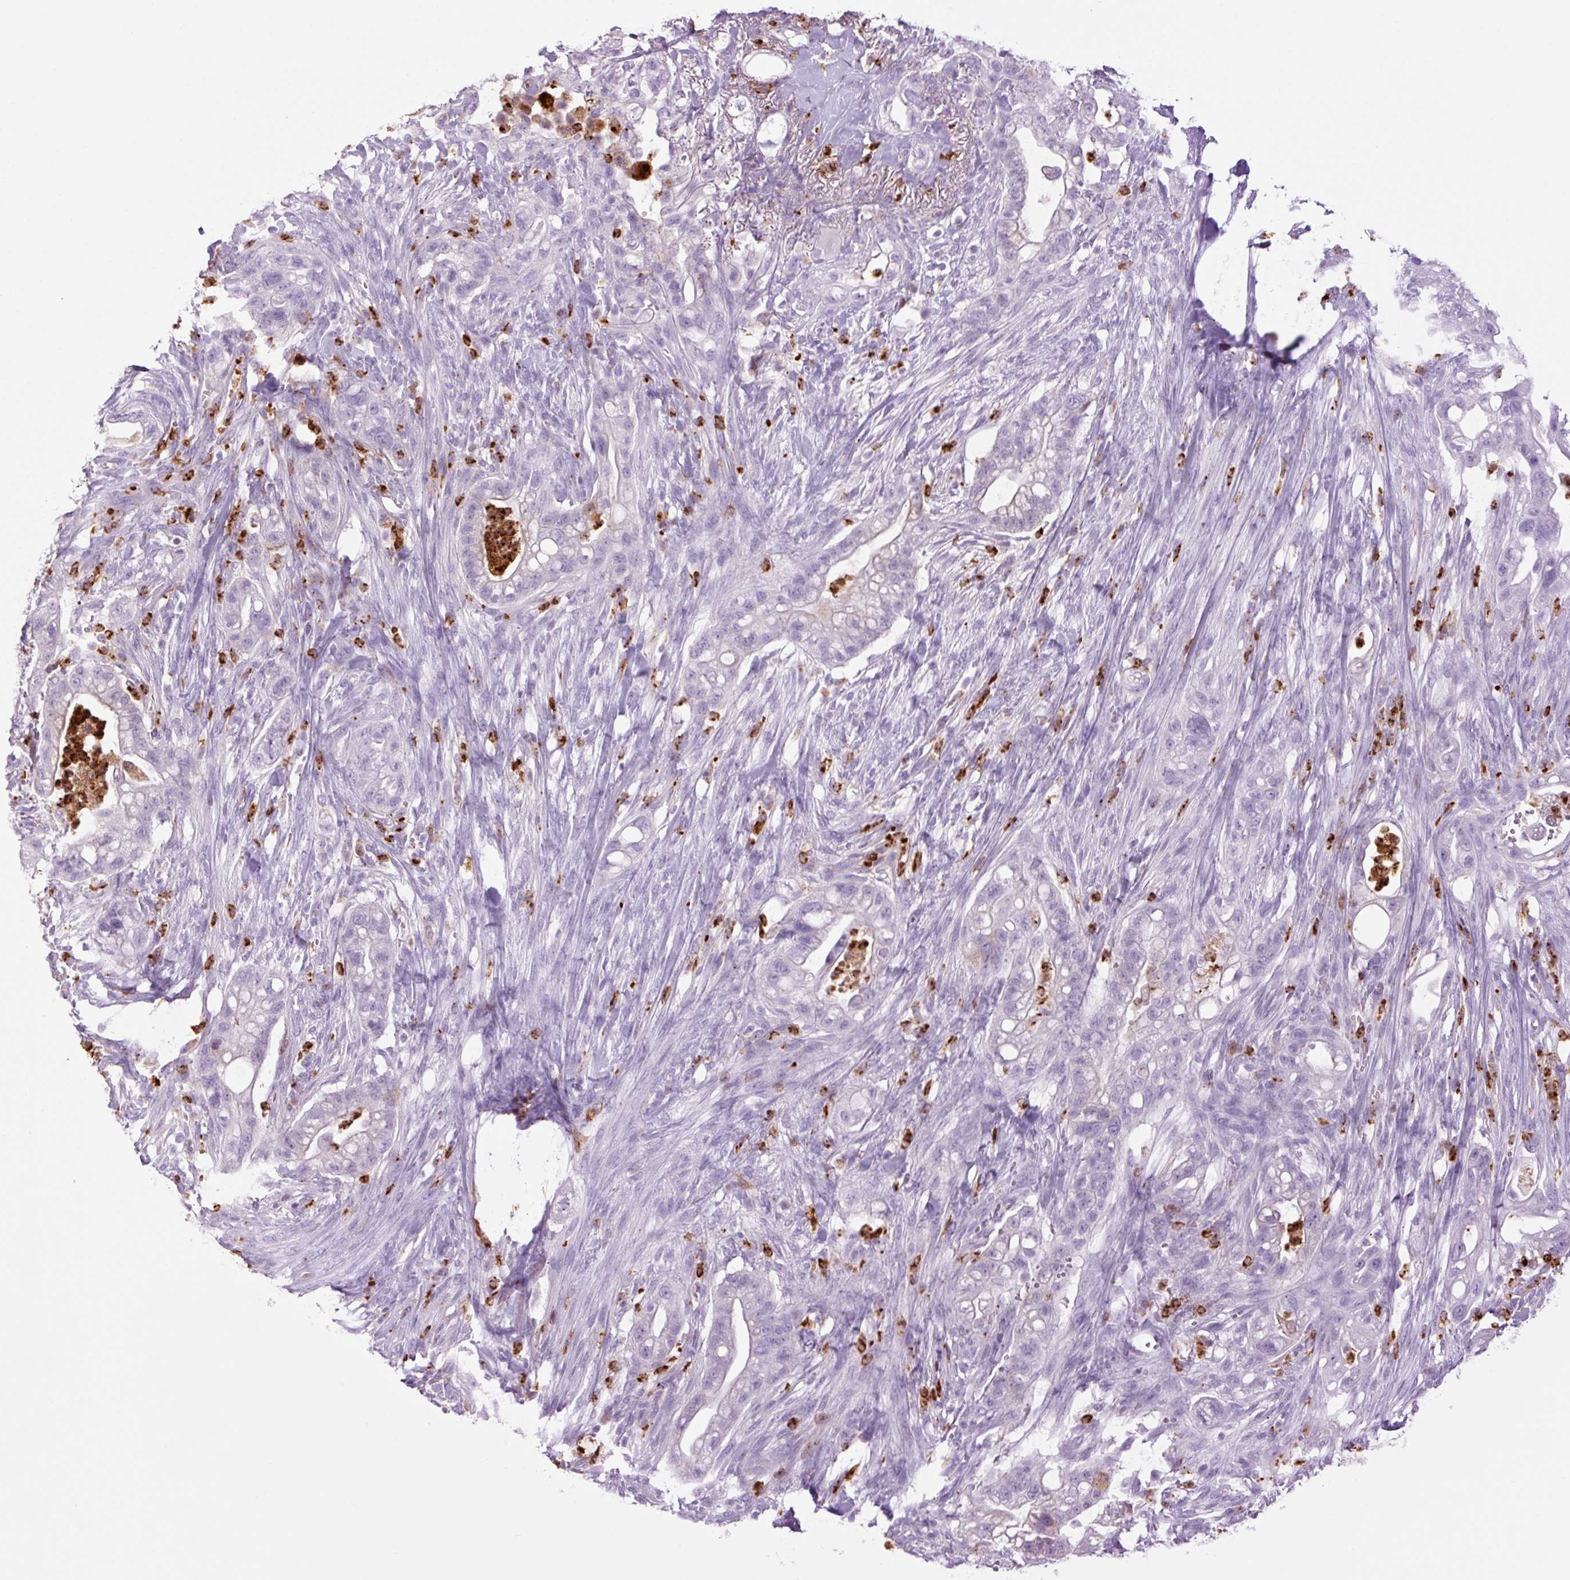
{"staining": {"intensity": "negative", "quantity": "none", "location": "none"}, "tissue": "pancreatic cancer", "cell_type": "Tumor cells", "image_type": "cancer", "snomed": [{"axis": "morphology", "description": "Adenocarcinoma, NOS"}, {"axis": "topography", "description": "Pancreas"}], "caption": "IHC image of neoplastic tissue: pancreatic adenocarcinoma stained with DAB demonstrates no significant protein expression in tumor cells.", "gene": "LYZ", "patient": {"sex": "male", "age": 44}}